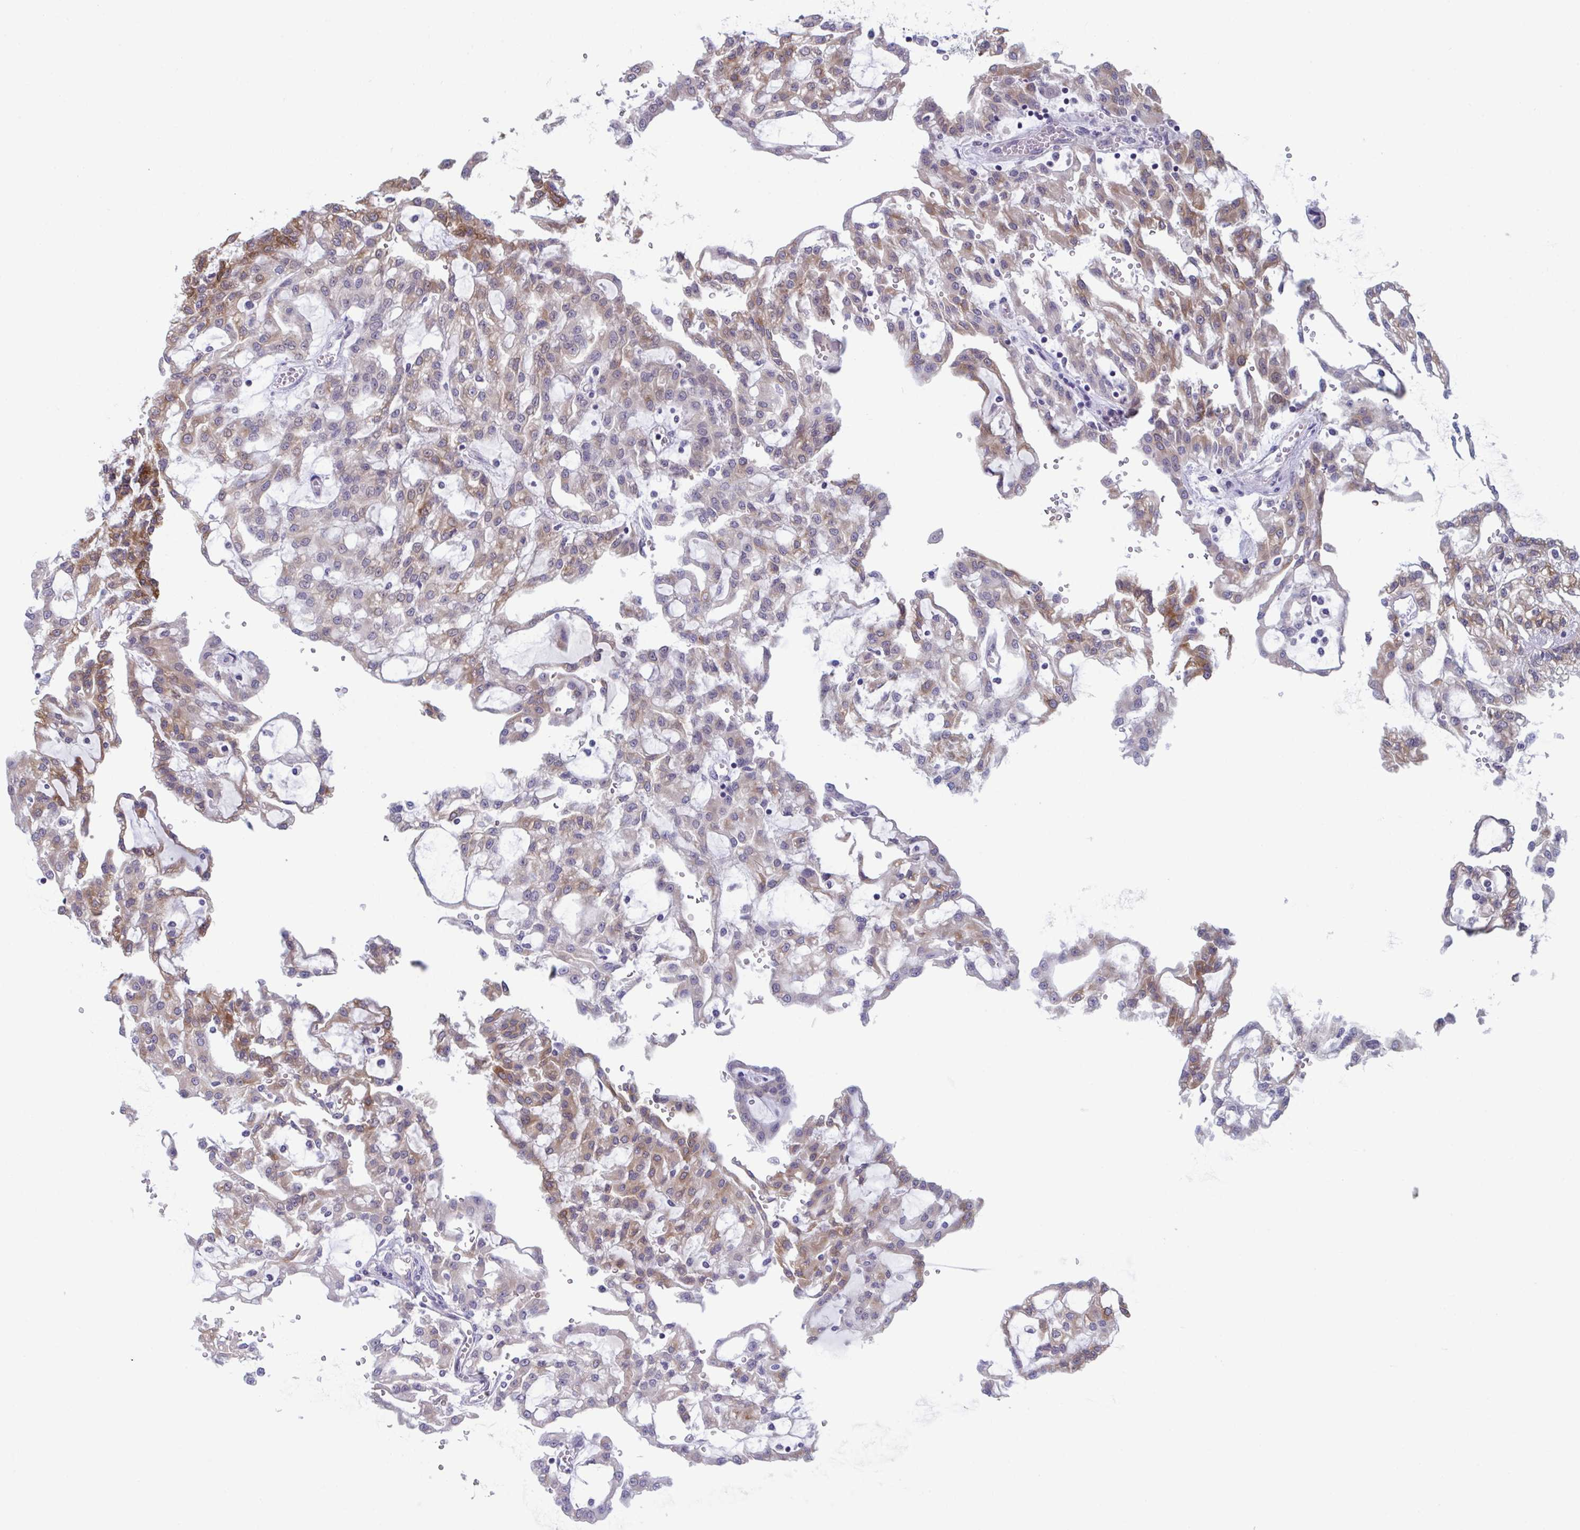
{"staining": {"intensity": "moderate", "quantity": "25%-75%", "location": "cytoplasmic/membranous,nuclear"}, "tissue": "renal cancer", "cell_type": "Tumor cells", "image_type": "cancer", "snomed": [{"axis": "morphology", "description": "Adenocarcinoma, NOS"}, {"axis": "topography", "description": "Kidney"}], "caption": "Tumor cells demonstrate medium levels of moderate cytoplasmic/membranous and nuclear positivity in about 25%-75% of cells in adenocarcinoma (renal).", "gene": "RIOK1", "patient": {"sex": "male", "age": 63}}